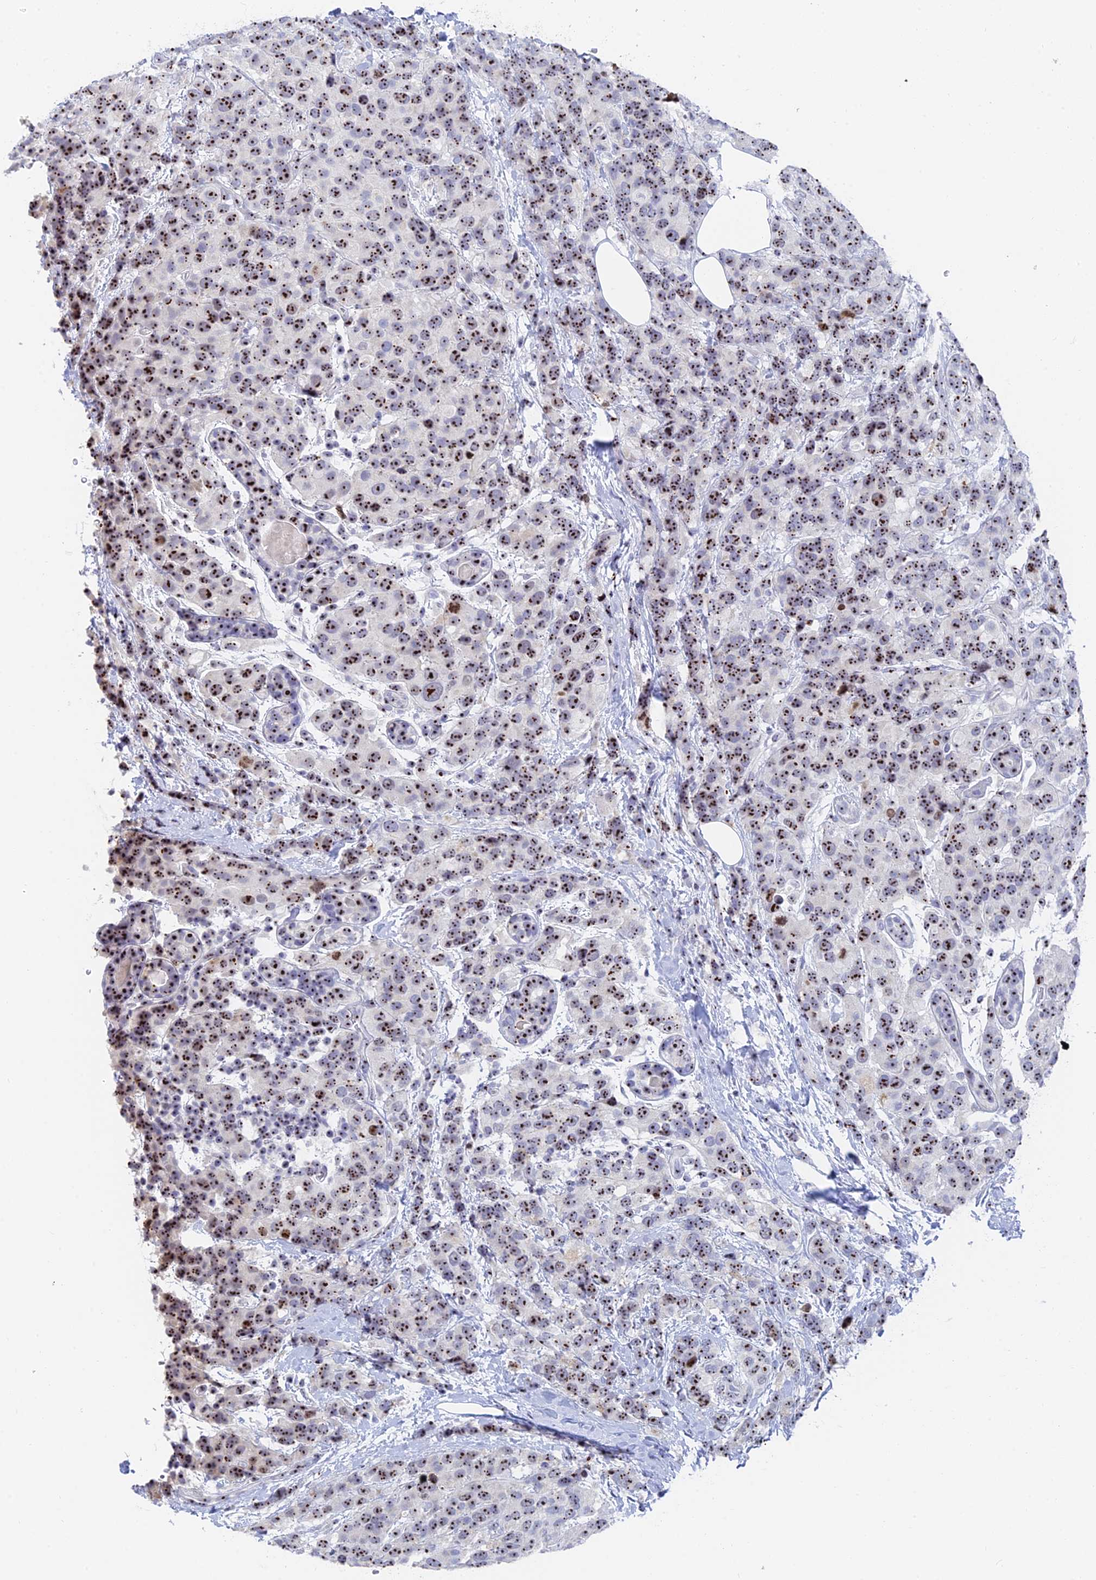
{"staining": {"intensity": "strong", "quantity": "25%-75%", "location": "nuclear"}, "tissue": "breast cancer", "cell_type": "Tumor cells", "image_type": "cancer", "snomed": [{"axis": "morphology", "description": "Lobular carcinoma"}, {"axis": "topography", "description": "Breast"}], "caption": "Protein analysis of breast cancer (lobular carcinoma) tissue shows strong nuclear staining in about 25%-75% of tumor cells.", "gene": "RSL1D1", "patient": {"sex": "female", "age": 59}}